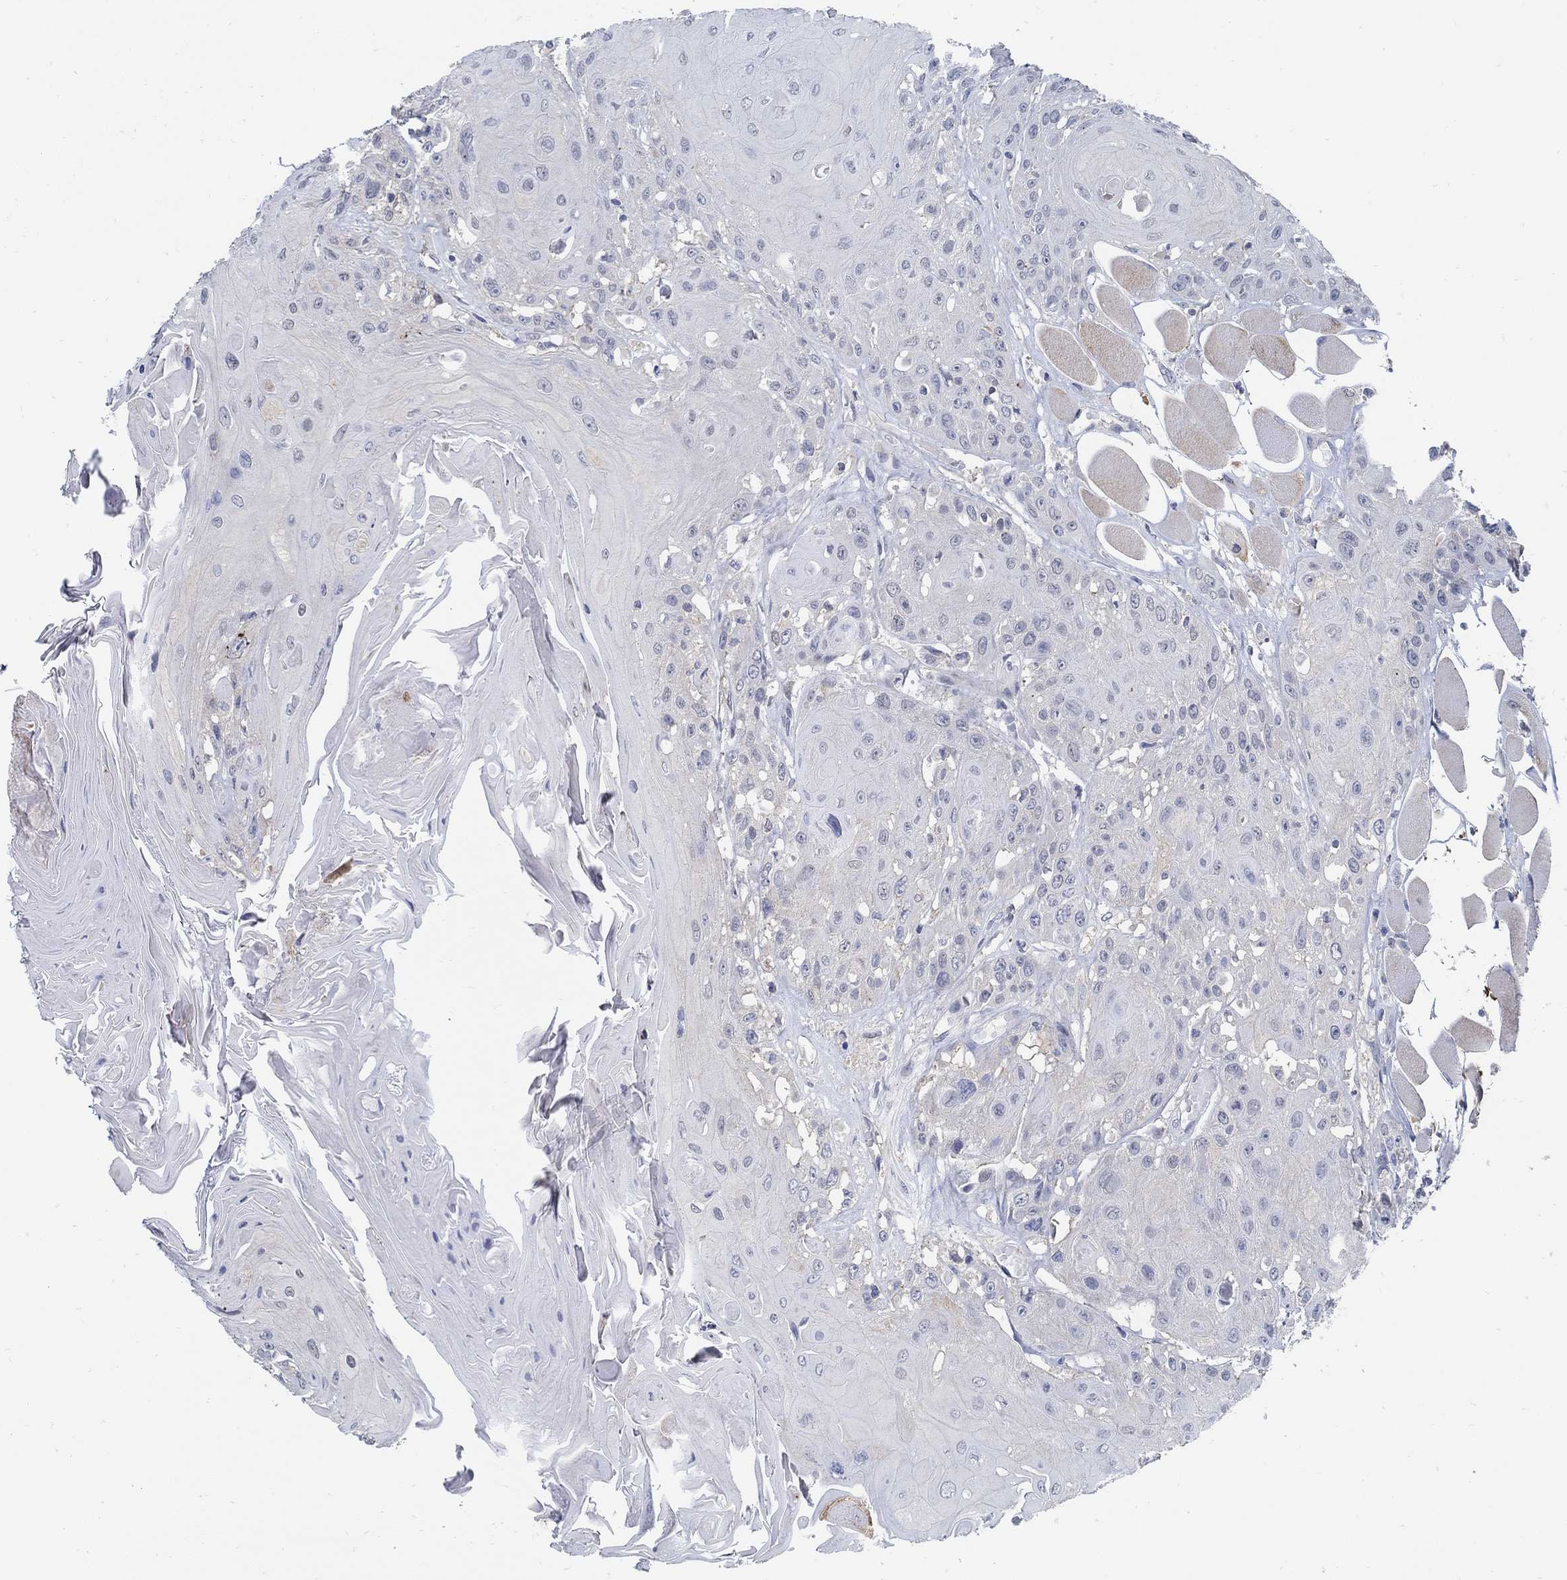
{"staining": {"intensity": "negative", "quantity": "none", "location": "none"}, "tissue": "head and neck cancer", "cell_type": "Tumor cells", "image_type": "cancer", "snomed": [{"axis": "morphology", "description": "Squamous cell carcinoma, NOS"}, {"axis": "topography", "description": "Head-Neck"}], "caption": "This image is of head and neck cancer stained with immunohistochemistry to label a protein in brown with the nuclei are counter-stained blue. There is no staining in tumor cells.", "gene": "PCDH11X", "patient": {"sex": "female", "age": 59}}